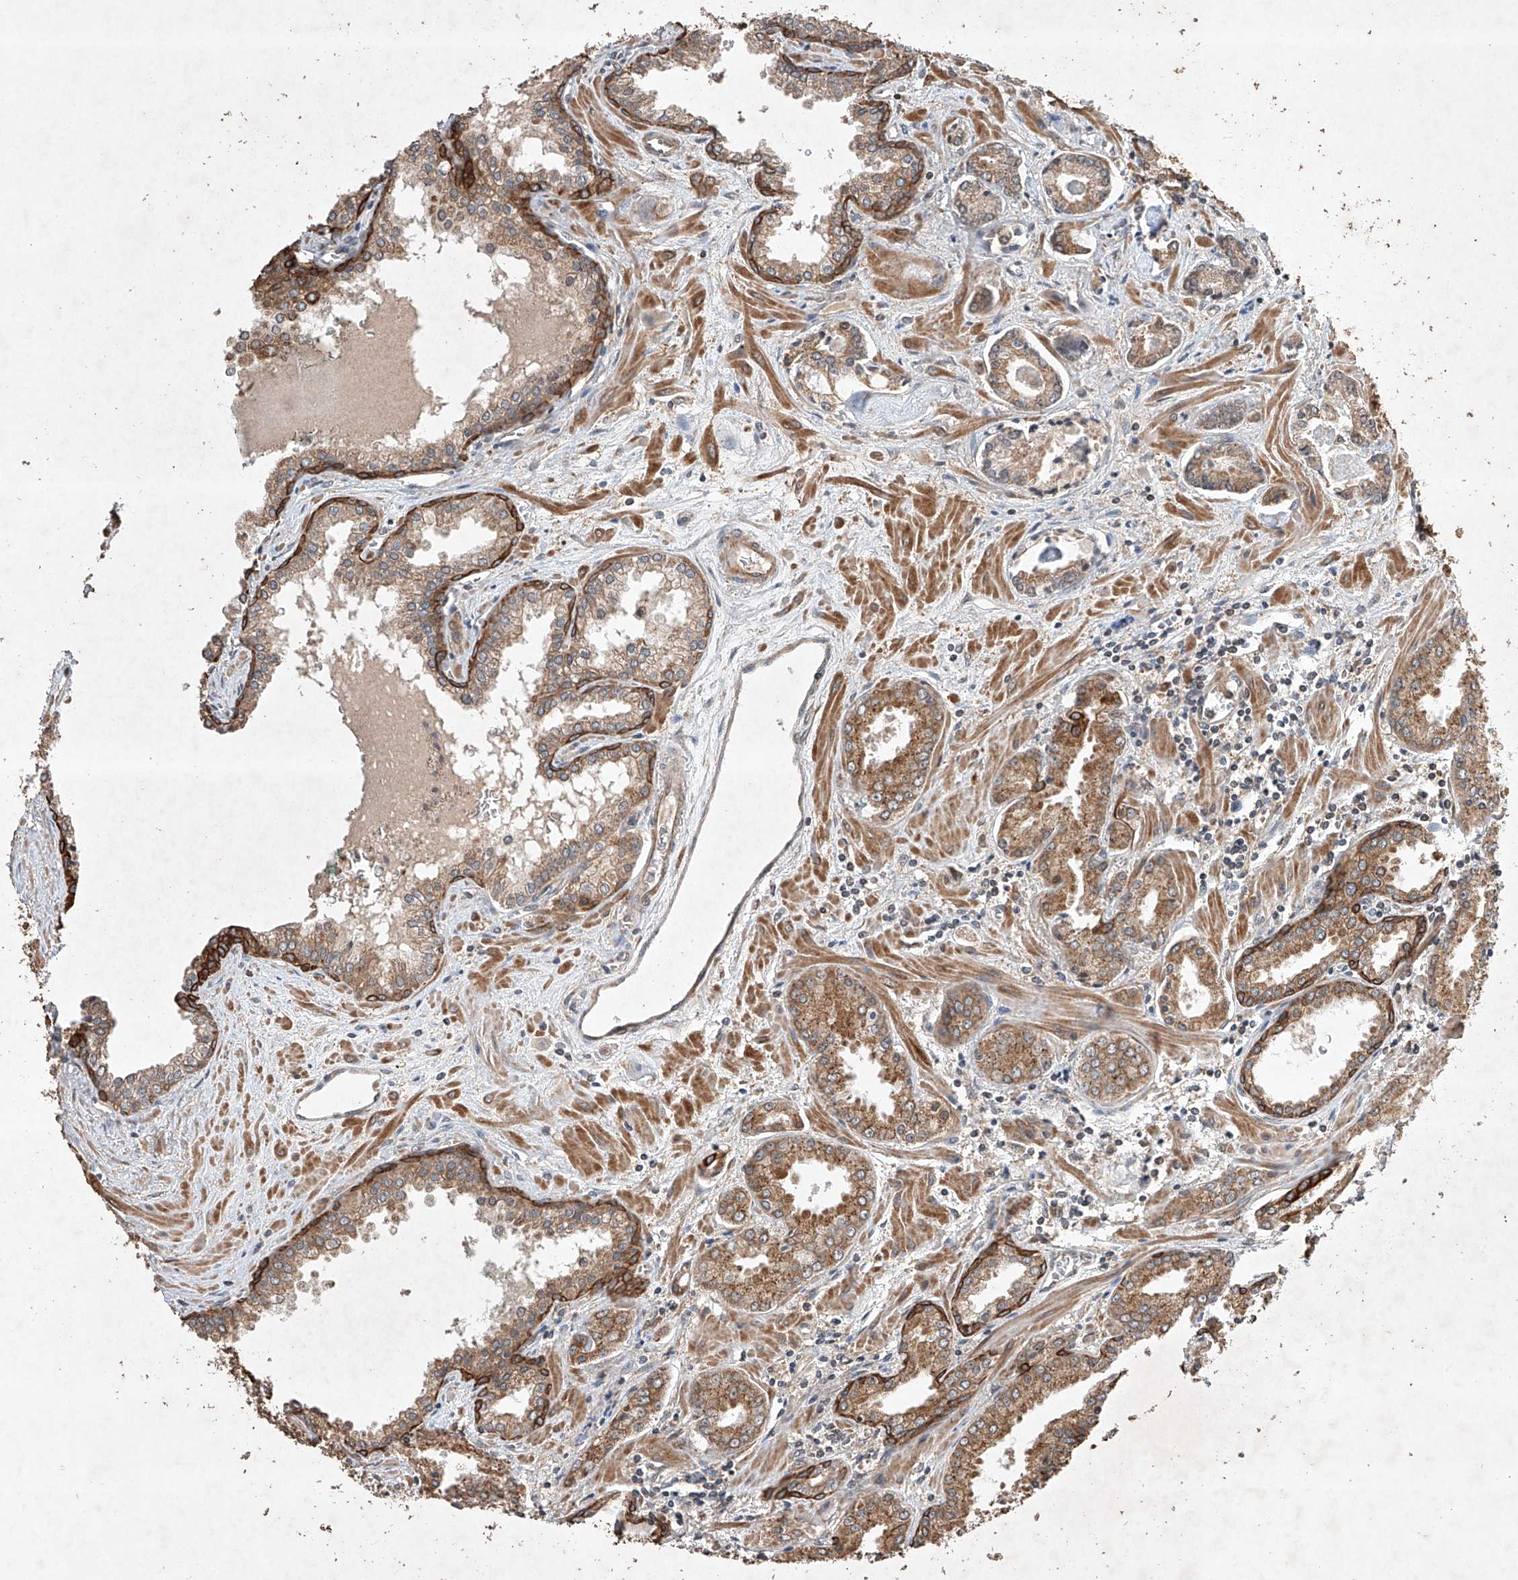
{"staining": {"intensity": "moderate", "quantity": ">75%", "location": "cytoplasmic/membranous"}, "tissue": "prostate cancer", "cell_type": "Tumor cells", "image_type": "cancer", "snomed": [{"axis": "morphology", "description": "Adenocarcinoma, Low grade"}, {"axis": "topography", "description": "Prostate"}], "caption": "A histopathology image showing moderate cytoplasmic/membranous staining in approximately >75% of tumor cells in prostate low-grade adenocarcinoma, as visualized by brown immunohistochemical staining.", "gene": "LURAP1", "patient": {"sex": "male", "age": 67}}